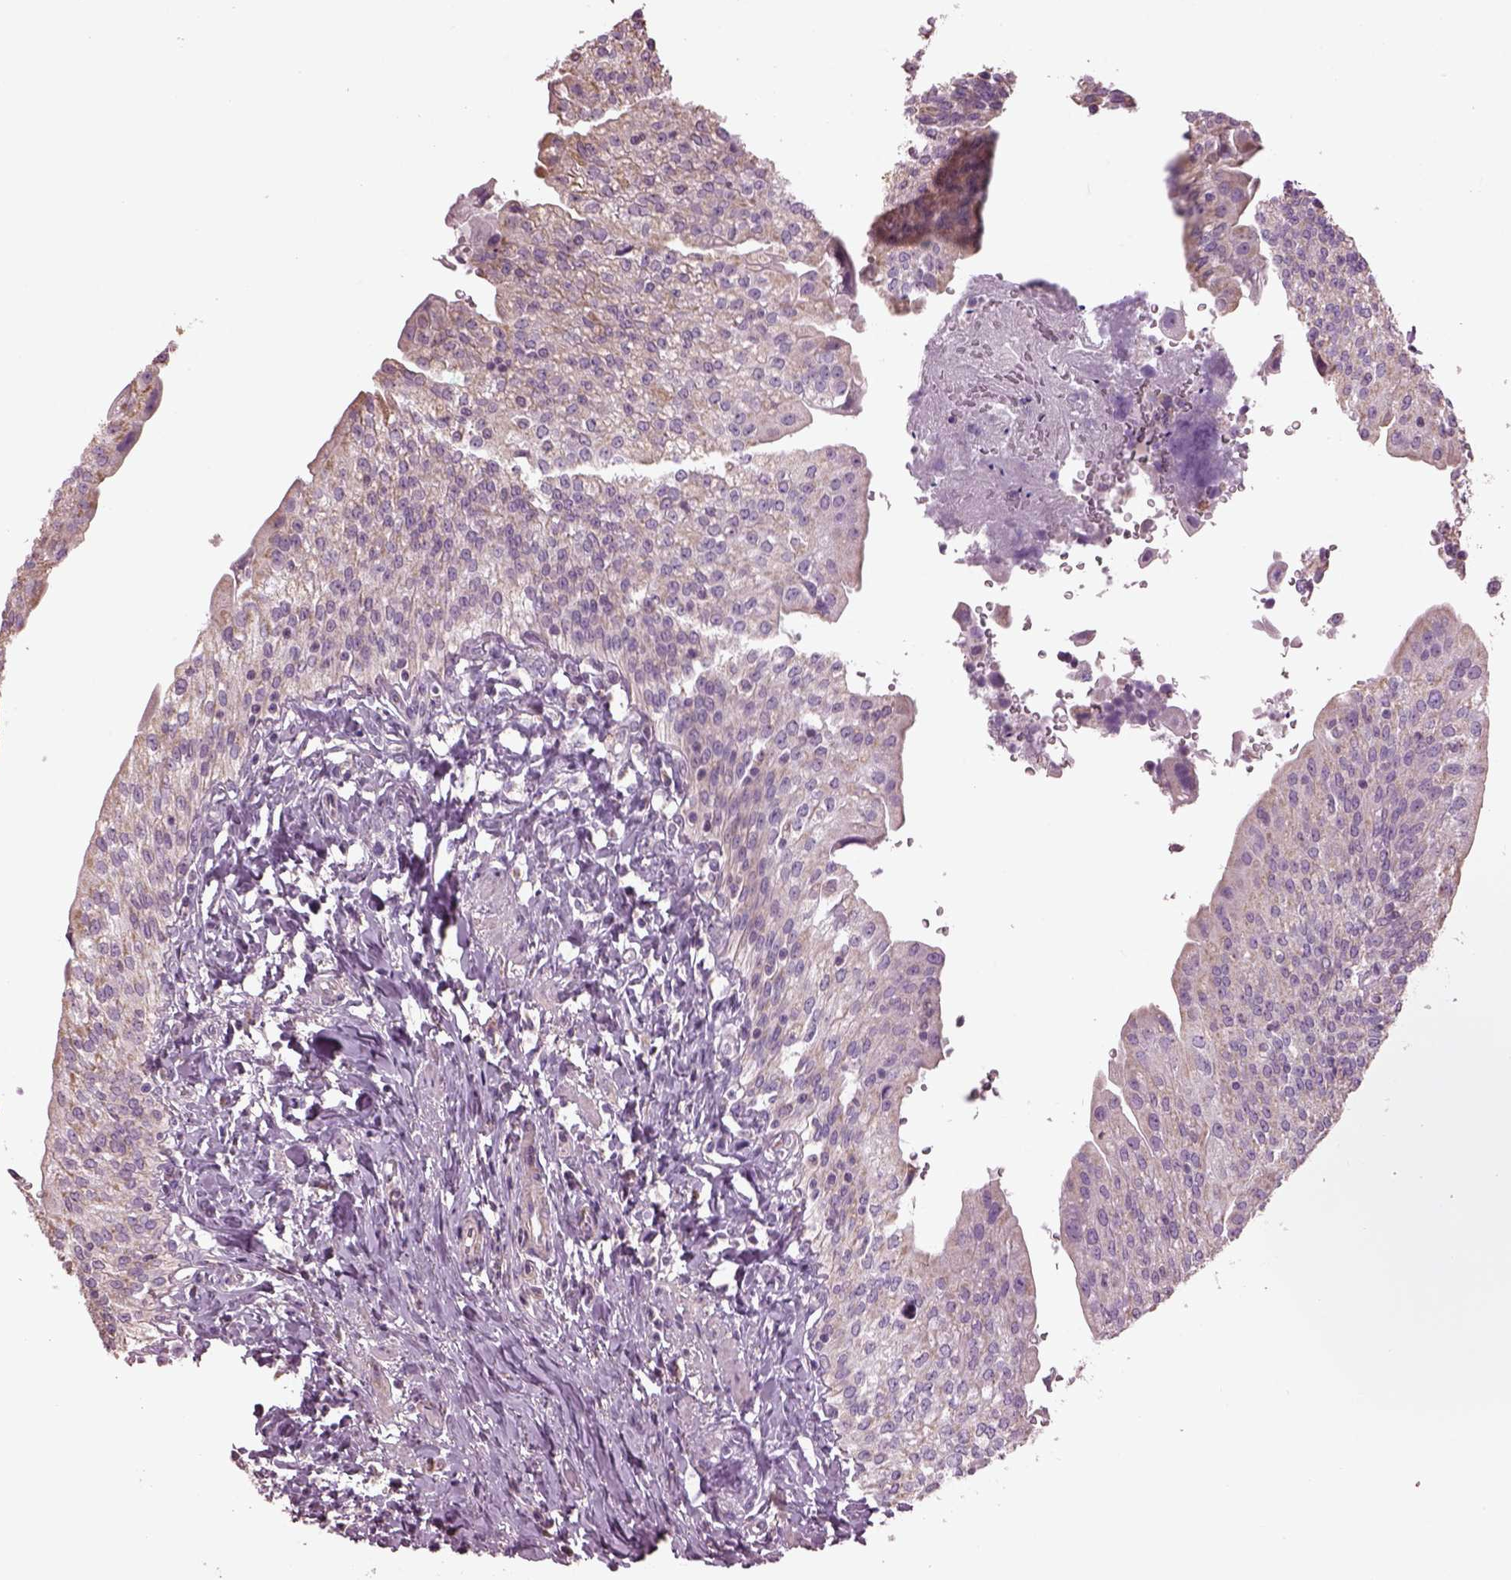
{"staining": {"intensity": "weak", "quantity": "<25%", "location": "cytoplasmic/membranous"}, "tissue": "urinary bladder", "cell_type": "Urothelial cells", "image_type": "normal", "snomed": [{"axis": "morphology", "description": "Normal tissue, NOS"}, {"axis": "morphology", "description": "Inflammation, NOS"}, {"axis": "topography", "description": "Urinary bladder"}], "caption": "Immunohistochemistry image of unremarkable urinary bladder stained for a protein (brown), which exhibits no positivity in urothelial cells.", "gene": "SPATA7", "patient": {"sex": "male", "age": 64}}